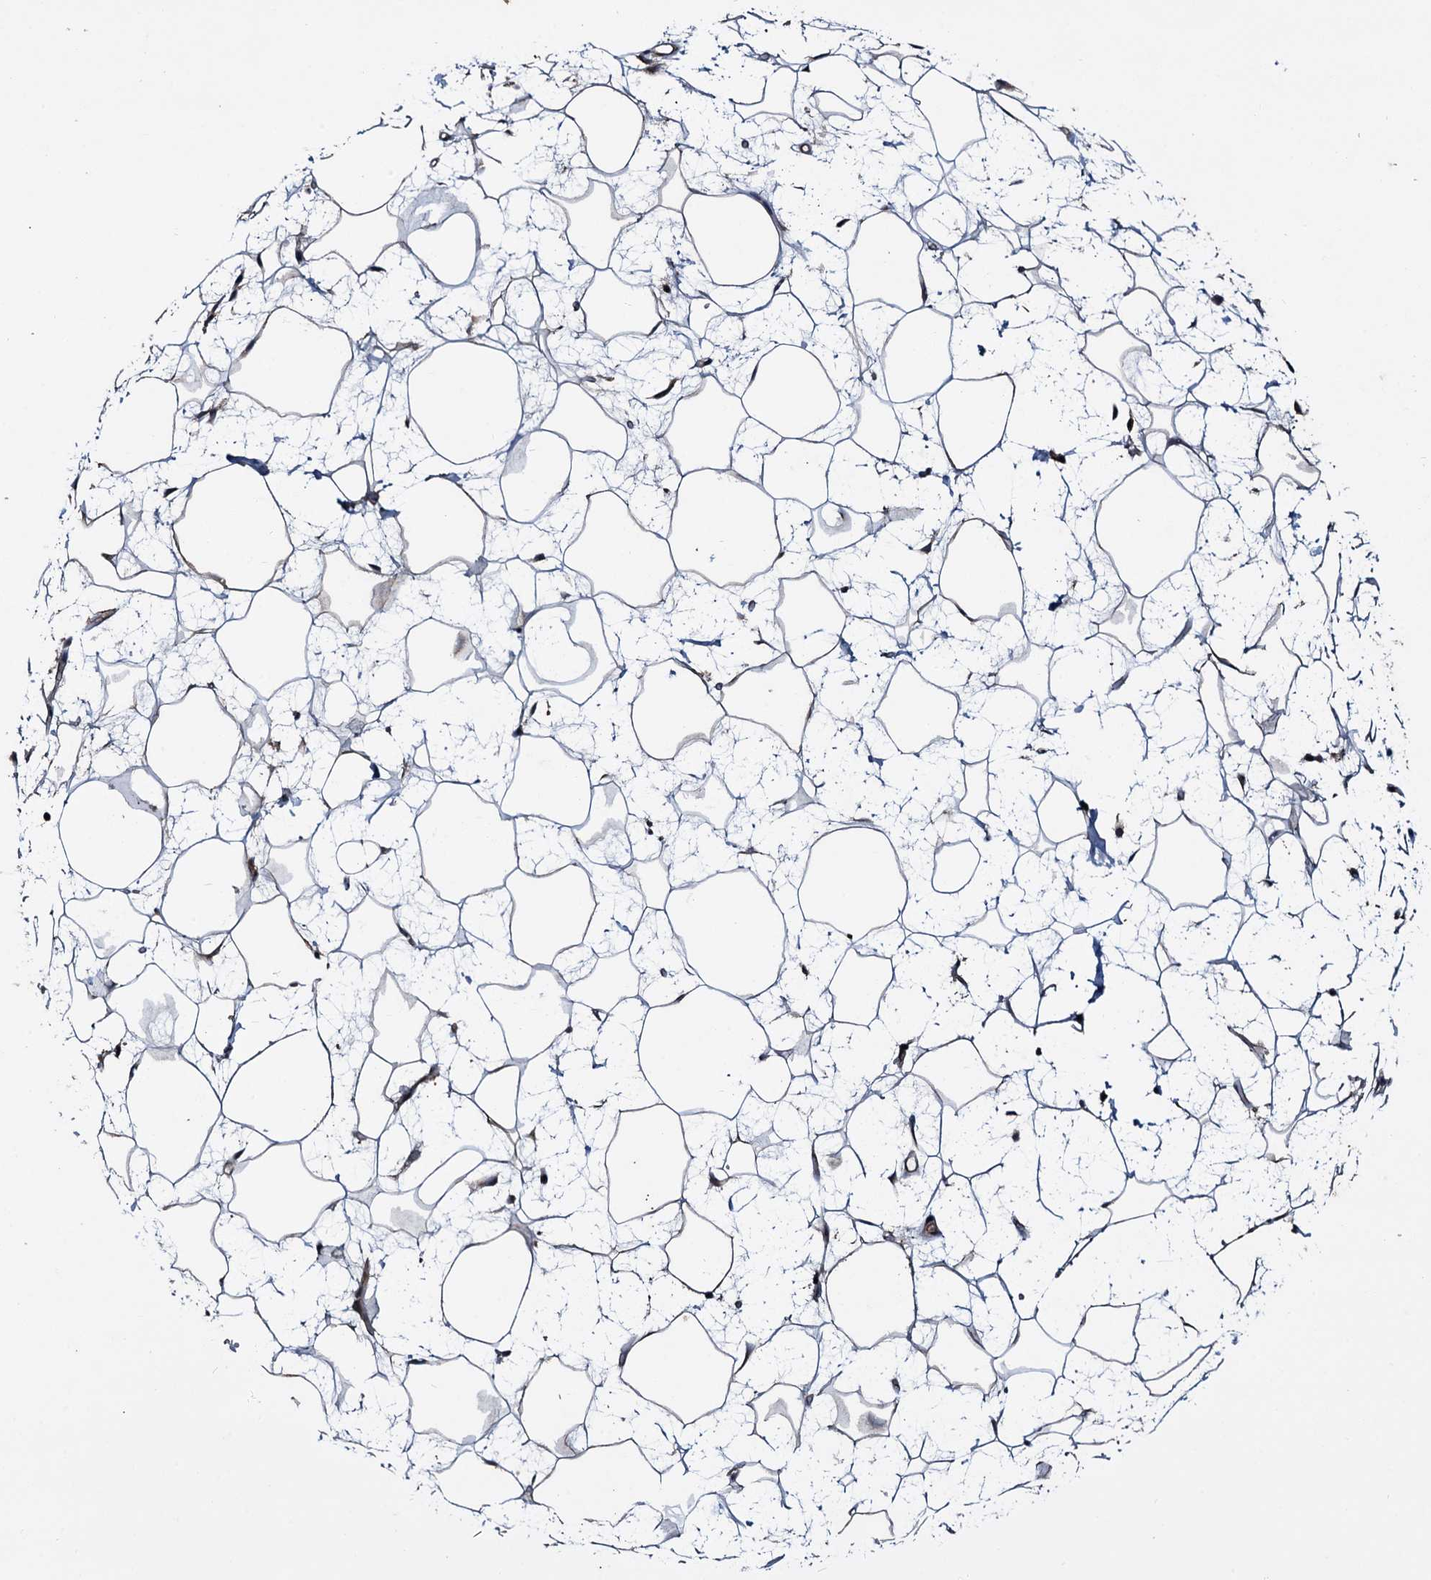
{"staining": {"intensity": "weak", "quantity": "<25%", "location": "cytoplasmic/membranous"}, "tissue": "adipose tissue", "cell_type": "Adipocytes", "image_type": "normal", "snomed": [{"axis": "morphology", "description": "Normal tissue, NOS"}, {"axis": "topography", "description": "Breast"}], "caption": "IHC micrograph of benign adipose tissue: adipose tissue stained with DAB displays no significant protein expression in adipocytes.", "gene": "ARHGAP42", "patient": {"sex": "female", "age": 26}}